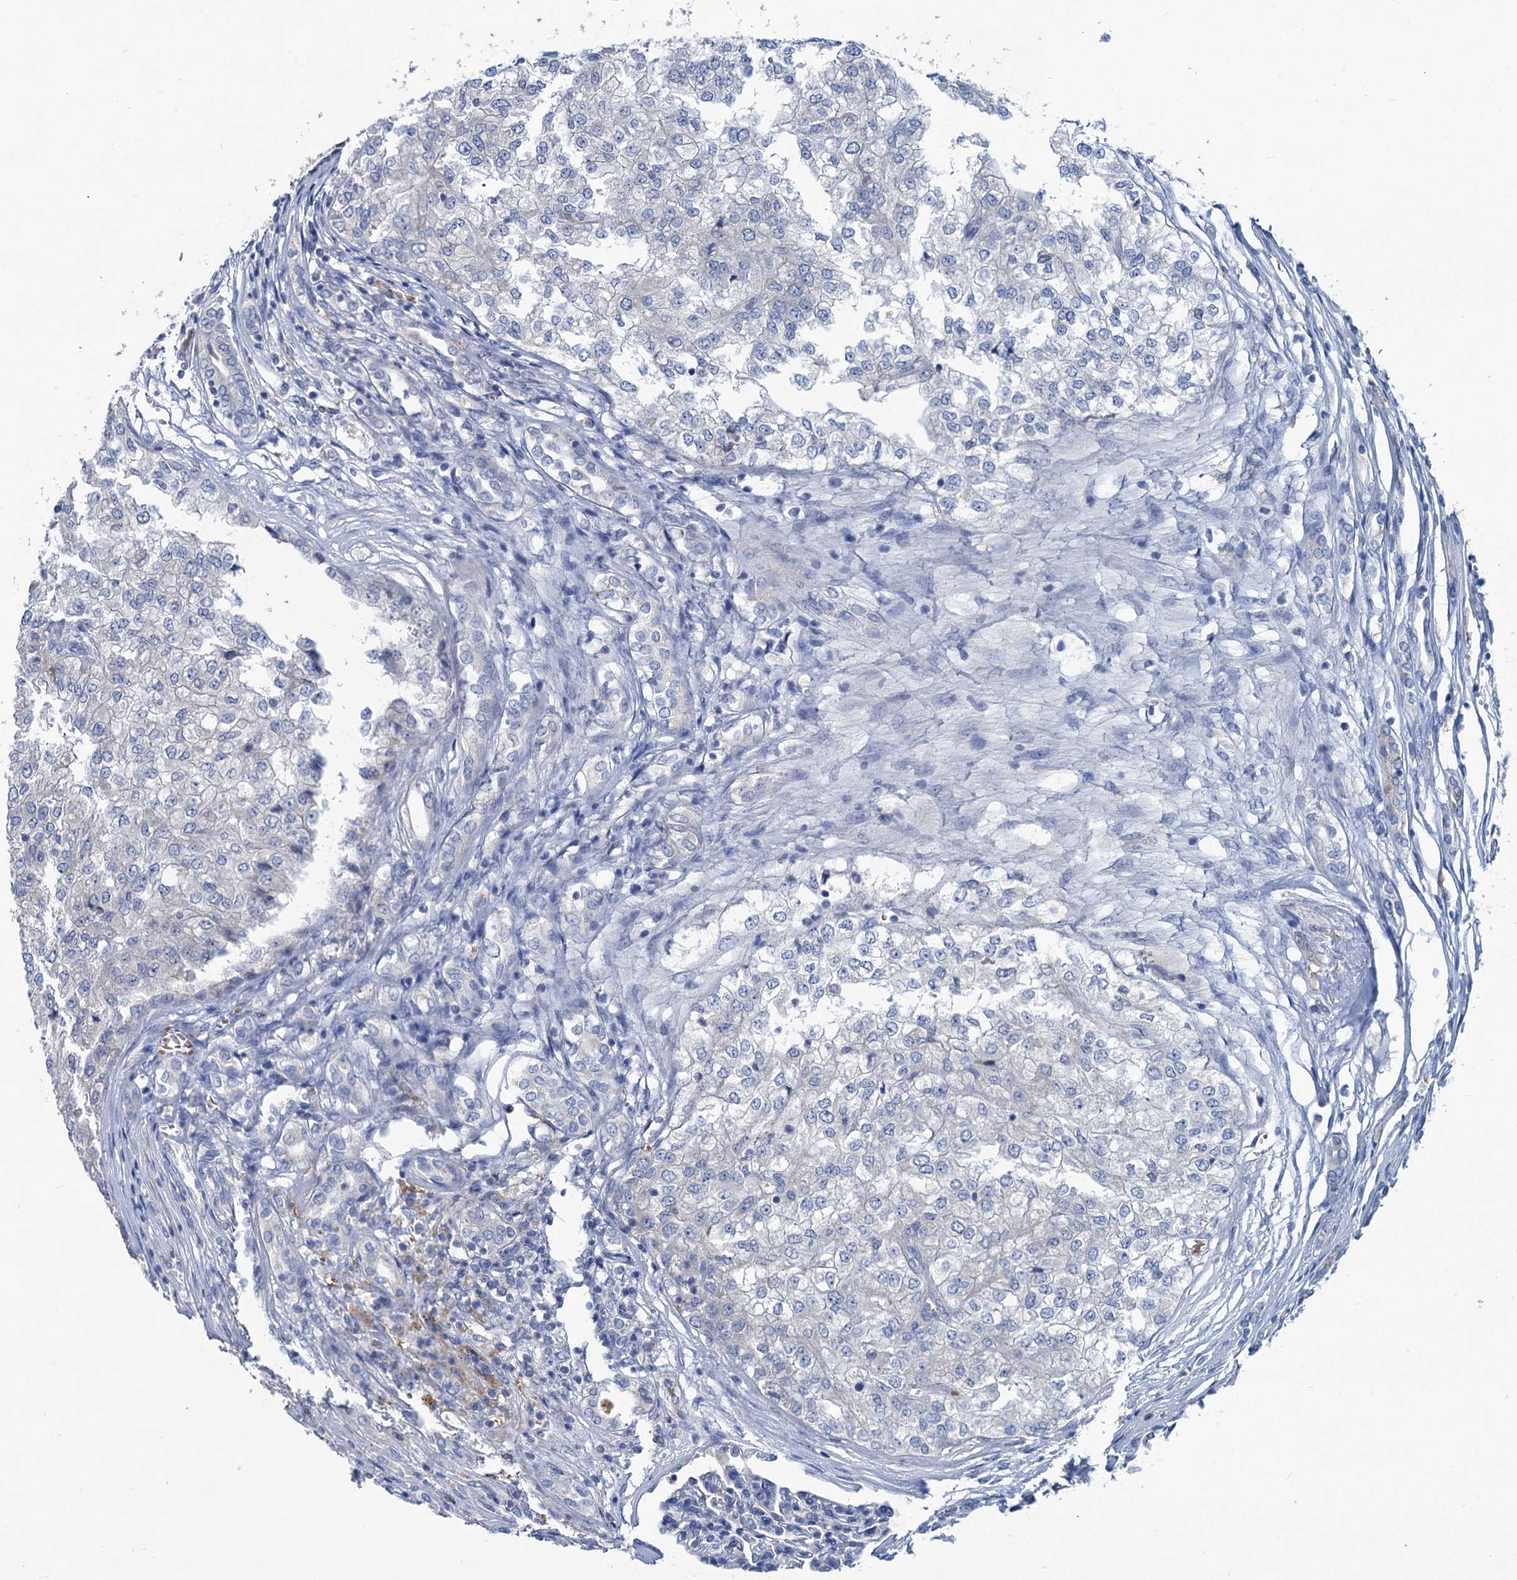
{"staining": {"intensity": "negative", "quantity": "none", "location": "none"}, "tissue": "renal cancer", "cell_type": "Tumor cells", "image_type": "cancer", "snomed": [{"axis": "morphology", "description": "Adenocarcinoma, NOS"}, {"axis": "topography", "description": "Kidney"}], "caption": "The image shows no staining of tumor cells in renal adenocarcinoma.", "gene": "RTKN2", "patient": {"sex": "female", "age": 54}}